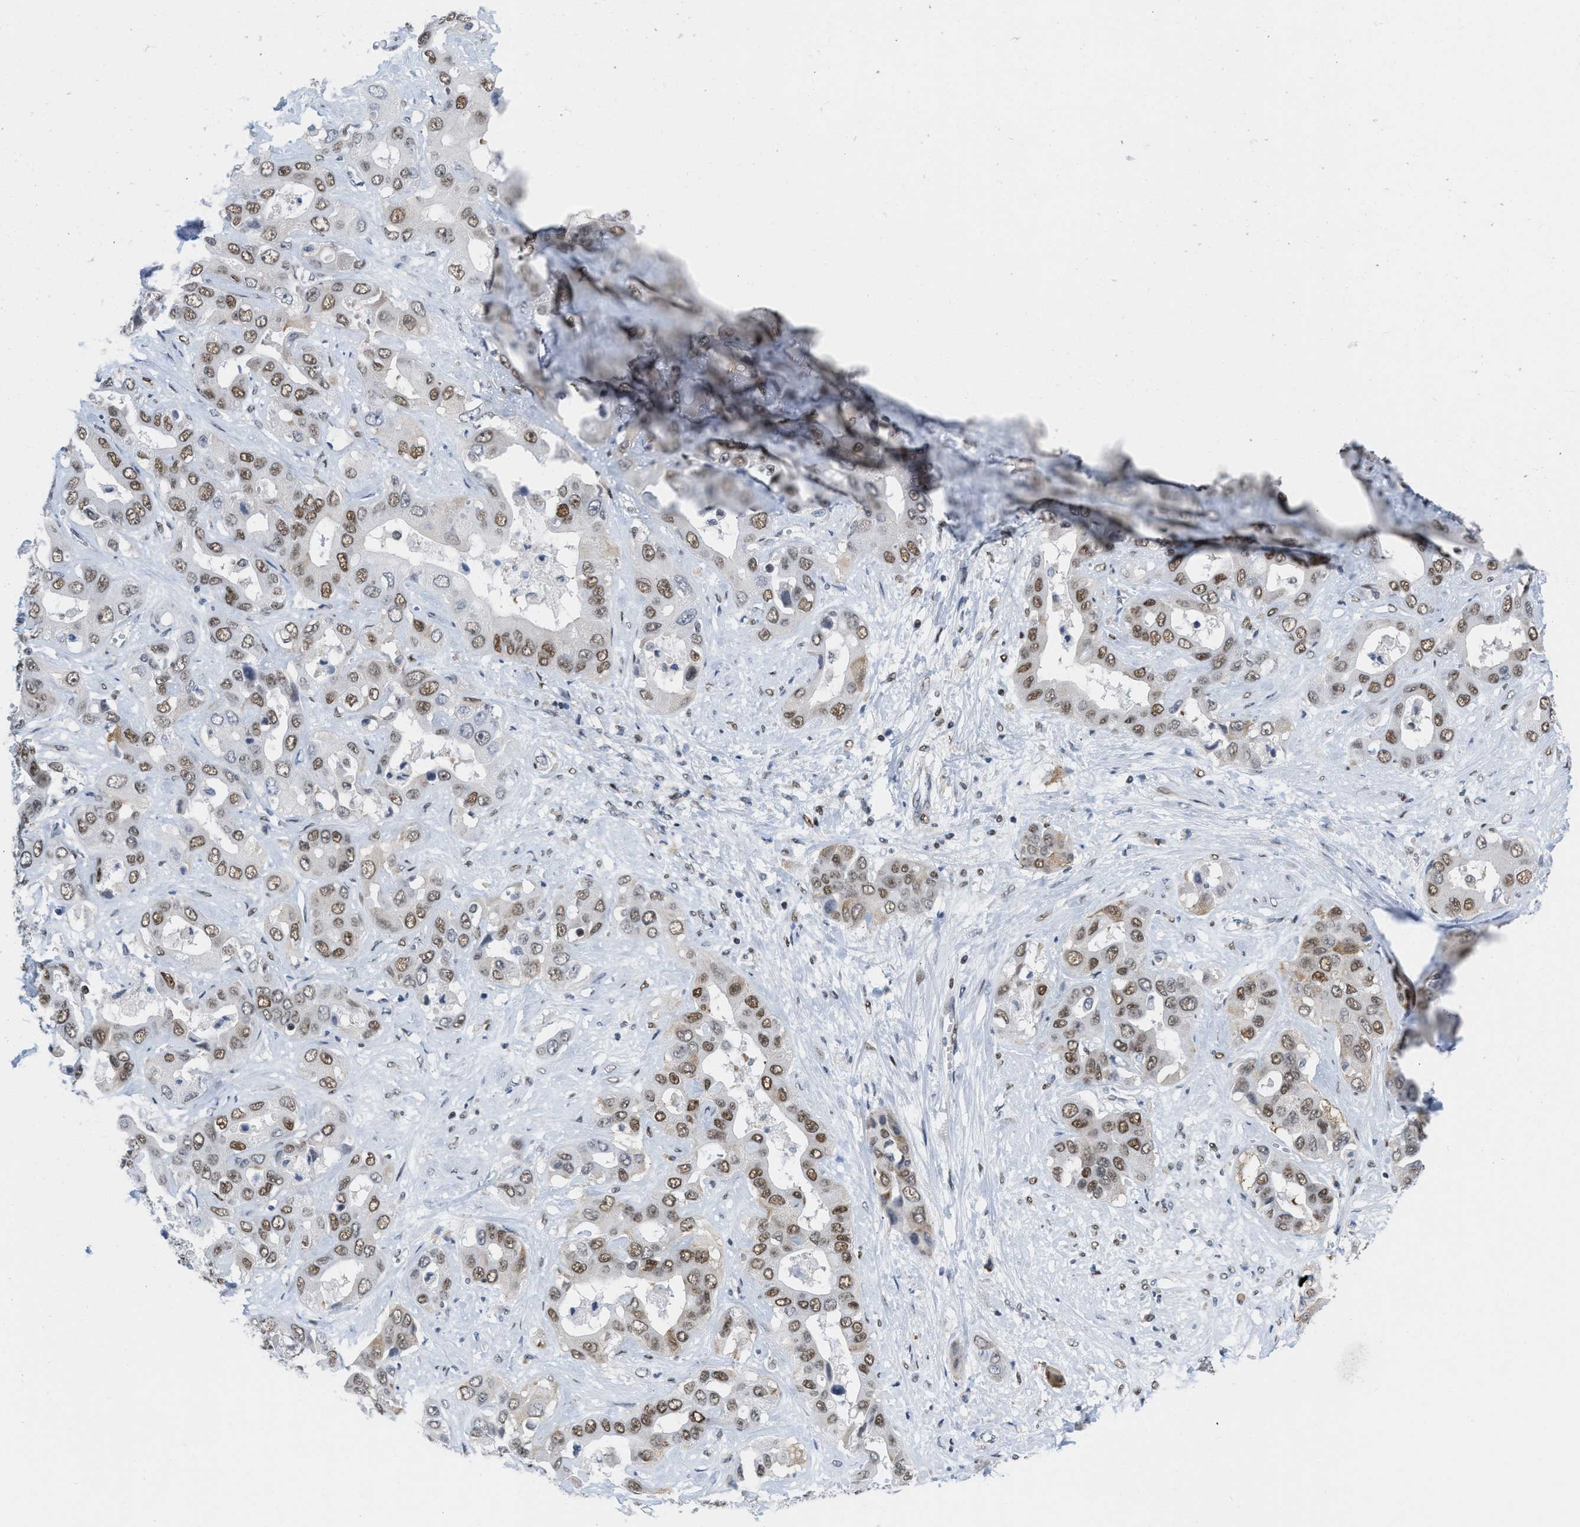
{"staining": {"intensity": "moderate", "quantity": ">75%", "location": "nuclear"}, "tissue": "liver cancer", "cell_type": "Tumor cells", "image_type": "cancer", "snomed": [{"axis": "morphology", "description": "Cholangiocarcinoma"}, {"axis": "topography", "description": "Liver"}], "caption": "The photomicrograph reveals a brown stain indicating the presence of a protein in the nuclear of tumor cells in liver cancer (cholangiocarcinoma).", "gene": "MIER1", "patient": {"sex": "female", "age": 52}}